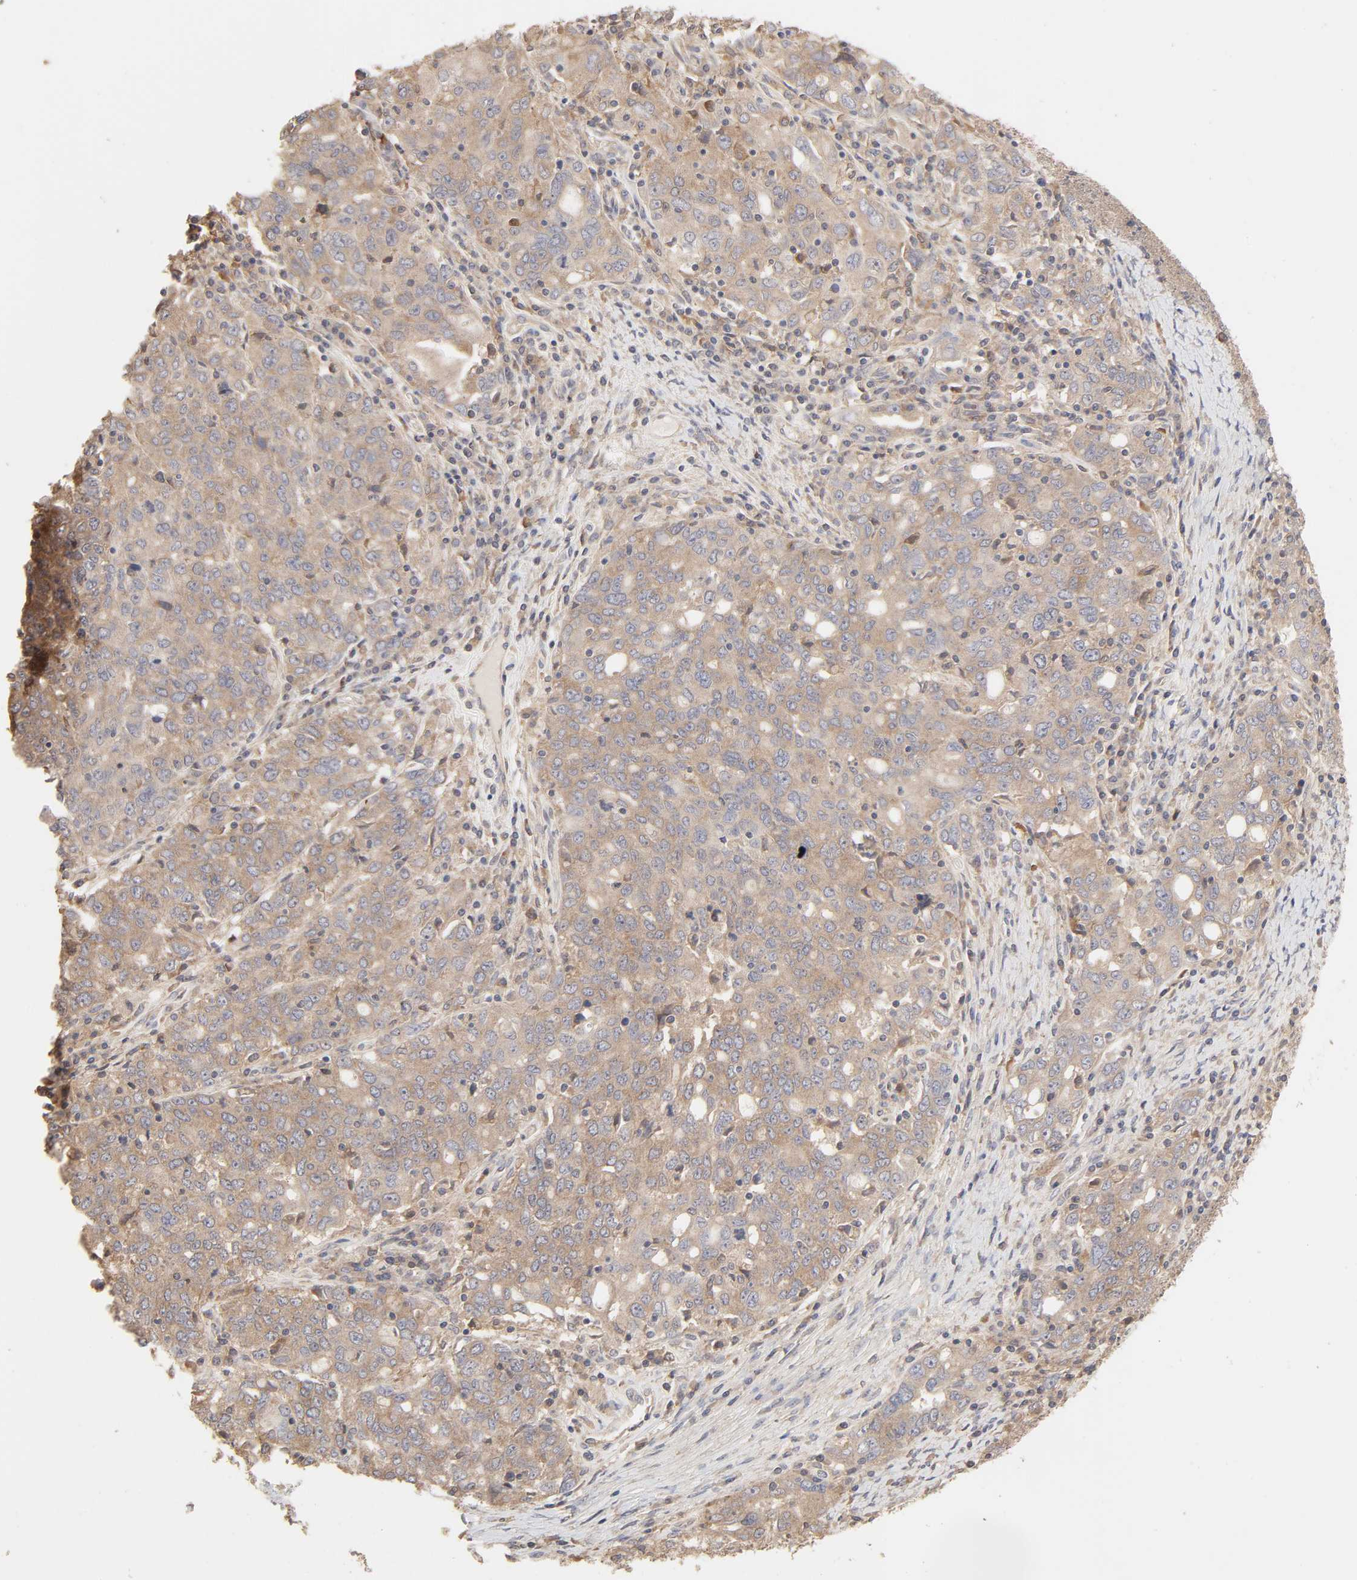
{"staining": {"intensity": "moderate", "quantity": "25%-75%", "location": "cytoplasmic/membranous"}, "tissue": "ovarian cancer", "cell_type": "Tumor cells", "image_type": "cancer", "snomed": [{"axis": "morphology", "description": "Carcinoma, endometroid"}, {"axis": "topography", "description": "Ovary"}], "caption": "Immunohistochemistry (IHC) histopathology image of neoplastic tissue: human ovarian cancer (endometroid carcinoma) stained using immunohistochemistry (IHC) exhibits medium levels of moderate protein expression localized specifically in the cytoplasmic/membranous of tumor cells, appearing as a cytoplasmic/membranous brown color.", "gene": "AP1G2", "patient": {"sex": "female", "age": 62}}